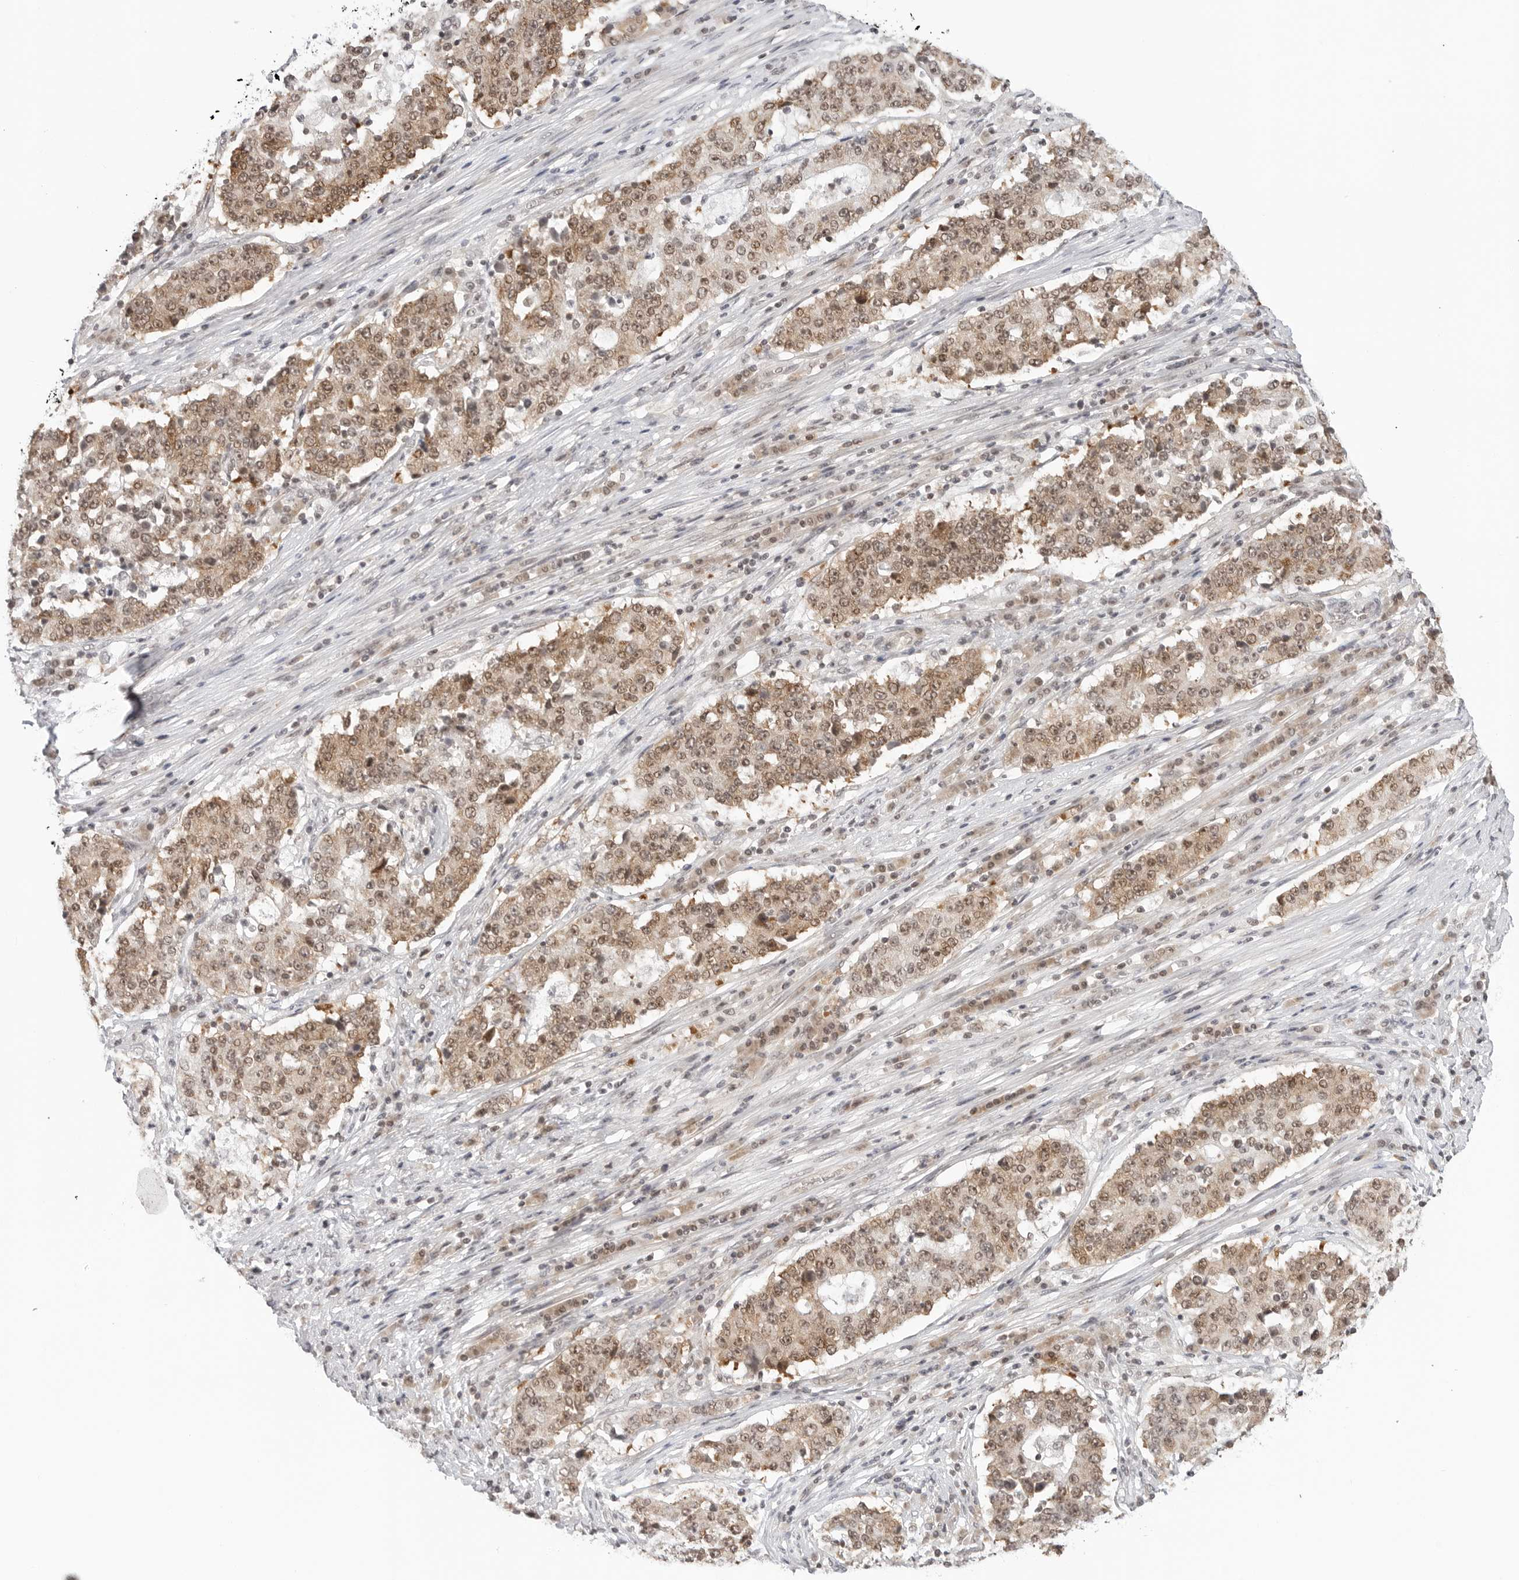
{"staining": {"intensity": "moderate", "quantity": ">75%", "location": "cytoplasmic/membranous,nuclear"}, "tissue": "stomach cancer", "cell_type": "Tumor cells", "image_type": "cancer", "snomed": [{"axis": "morphology", "description": "Adenocarcinoma, NOS"}, {"axis": "topography", "description": "Stomach"}], "caption": "Human stomach cancer (adenocarcinoma) stained for a protein (brown) shows moderate cytoplasmic/membranous and nuclear positive expression in about >75% of tumor cells.", "gene": "METAP1", "patient": {"sex": "male", "age": 59}}